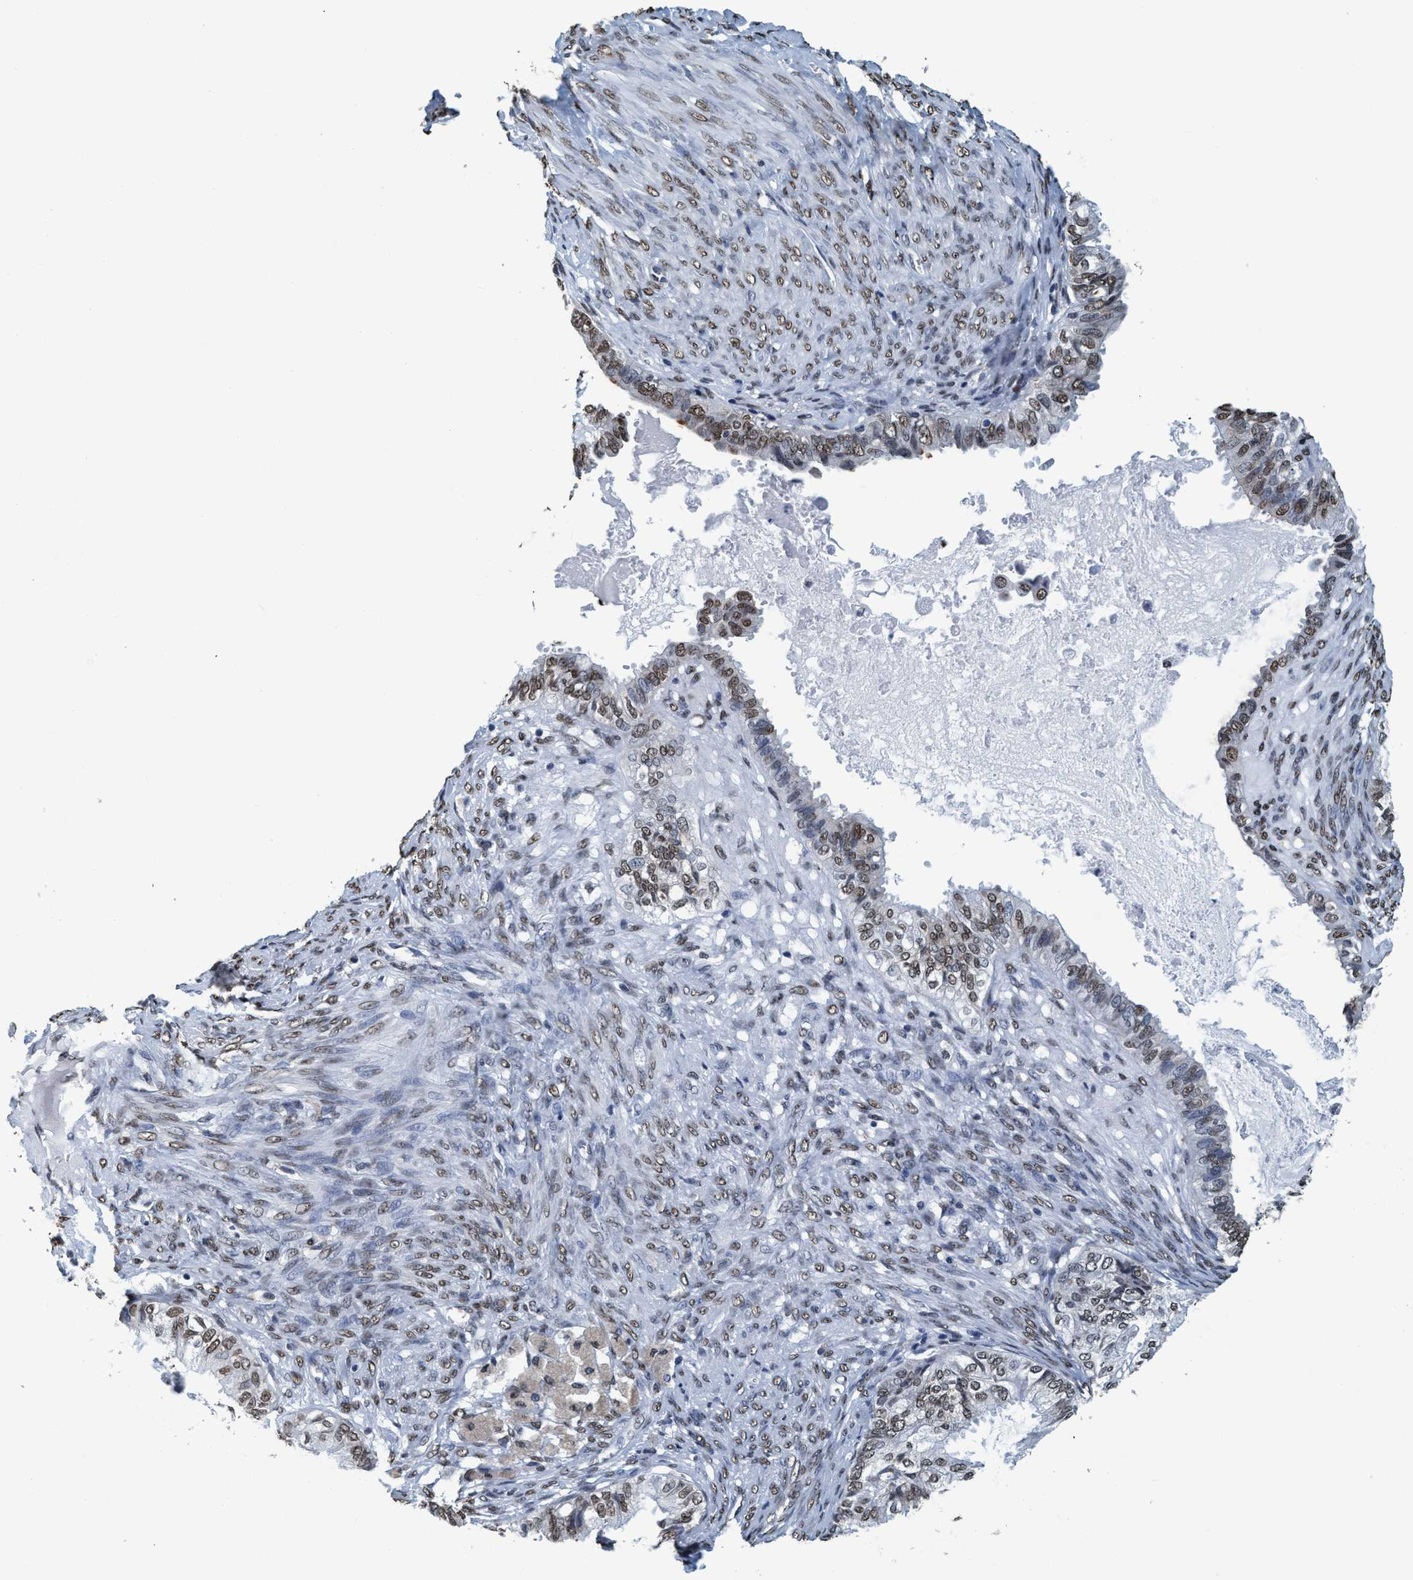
{"staining": {"intensity": "moderate", "quantity": ">75%", "location": "nuclear"}, "tissue": "cervical cancer", "cell_type": "Tumor cells", "image_type": "cancer", "snomed": [{"axis": "morphology", "description": "Normal tissue, NOS"}, {"axis": "morphology", "description": "Adenocarcinoma, NOS"}, {"axis": "topography", "description": "Cervix"}, {"axis": "topography", "description": "Endometrium"}], "caption": "Moderate nuclear staining for a protein is present in about >75% of tumor cells of adenocarcinoma (cervical) using immunohistochemistry (IHC).", "gene": "CCNE2", "patient": {"sex": "female", "age": 86}}